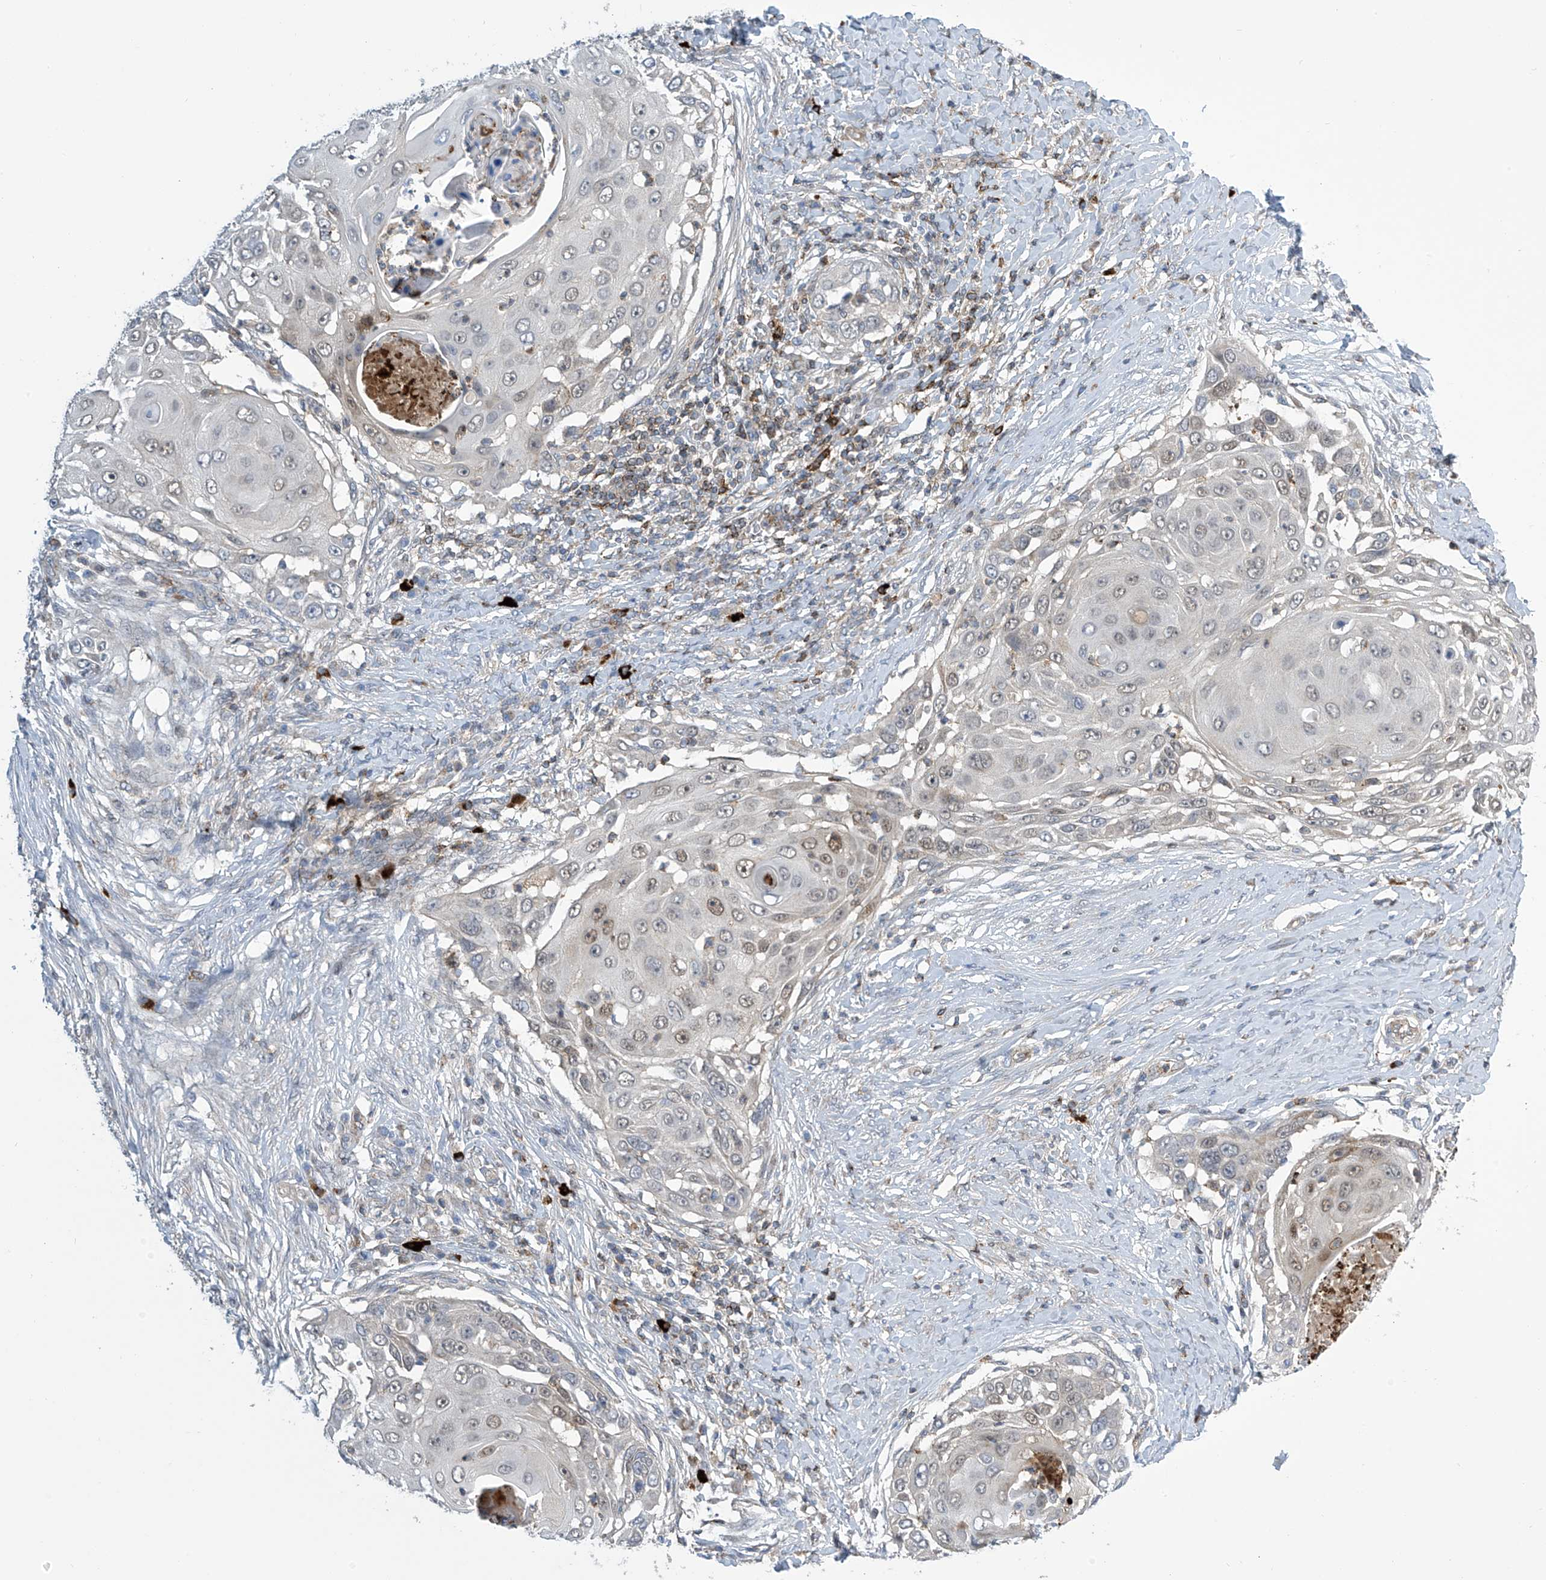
{"staining": {"intensity": "weak", "quantity": "<25%", "location": "nuclear"}, "tissue": "skin cancer", "cell_type": "Tumor cells", "image_type": "cancer", "snomed": [{"axis": "morphology", "description": "Squamous cell carcinoma, NOS"}, {"axis": "topography", "description": "Skin"}], "caption": "Tumor cells are negative for protein expression in human skin cancer (squamous cell carcinoma). (Stains: DAB immunohistochemistry (IHC) with hematoxylin counter stain, Microscopy: brightfield microscopy at high magnification).", "gene": "IBA57", "patient": {"sex": "female", "age": 44}}